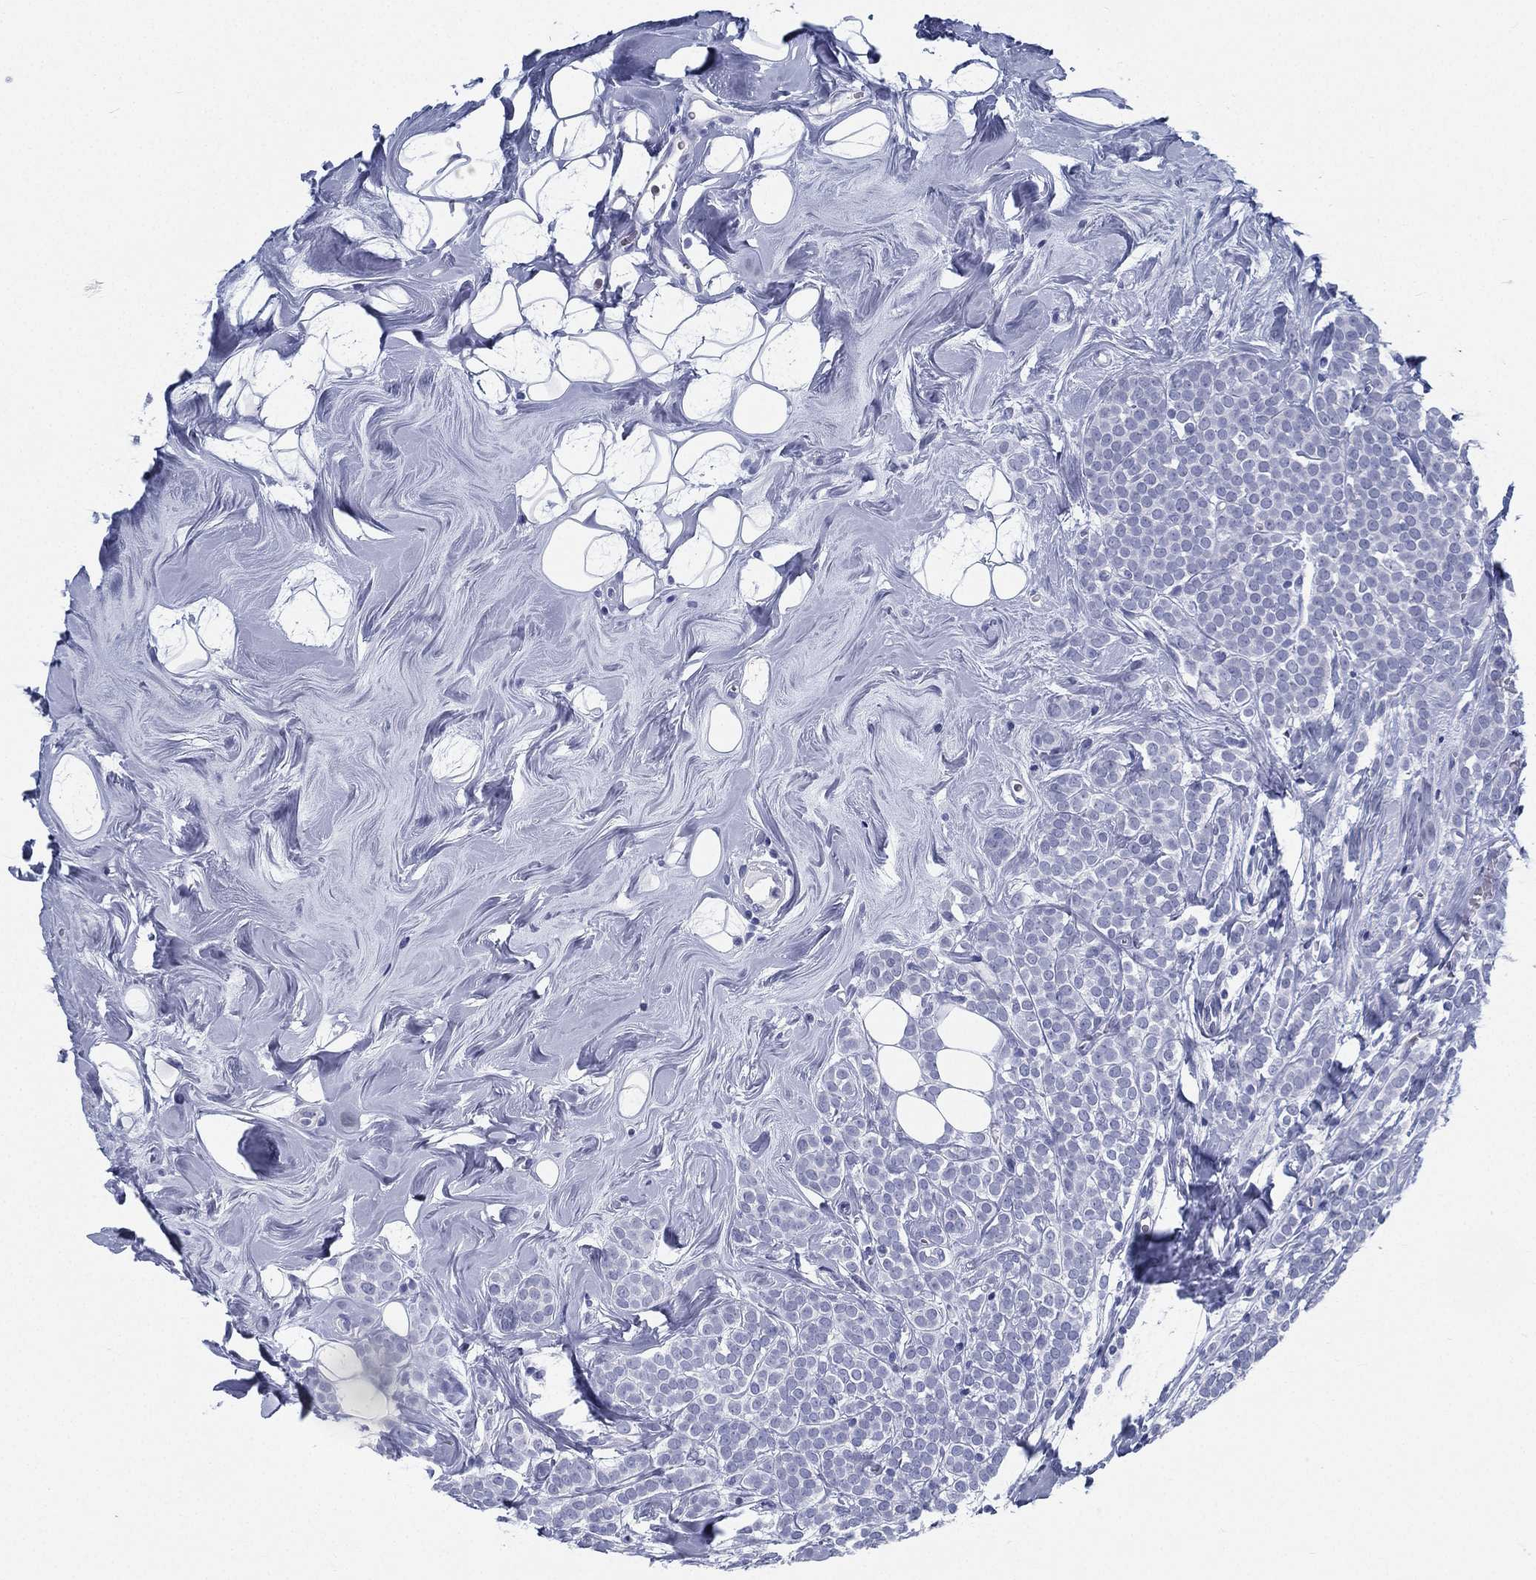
{"staining": {"intensity": "negative", "quantity": "none", "location": "none"}, "tissue": "breast cancer", "cell_type": "Tumor cells", "image_type": "cancer", "snomed": [{"axis": "morphology", "description": "Lobular carcinoma"}, {"axis": "topography", "description": "Breast"}], "caption": "Tumor cells are negative for protein expression in human lobular carcinoma (breast). (DAB immunohistochemistry with hematoxylin counter stain).", "gene": "ATP1B2", "patient": {"sex": "female", "age": 49}}